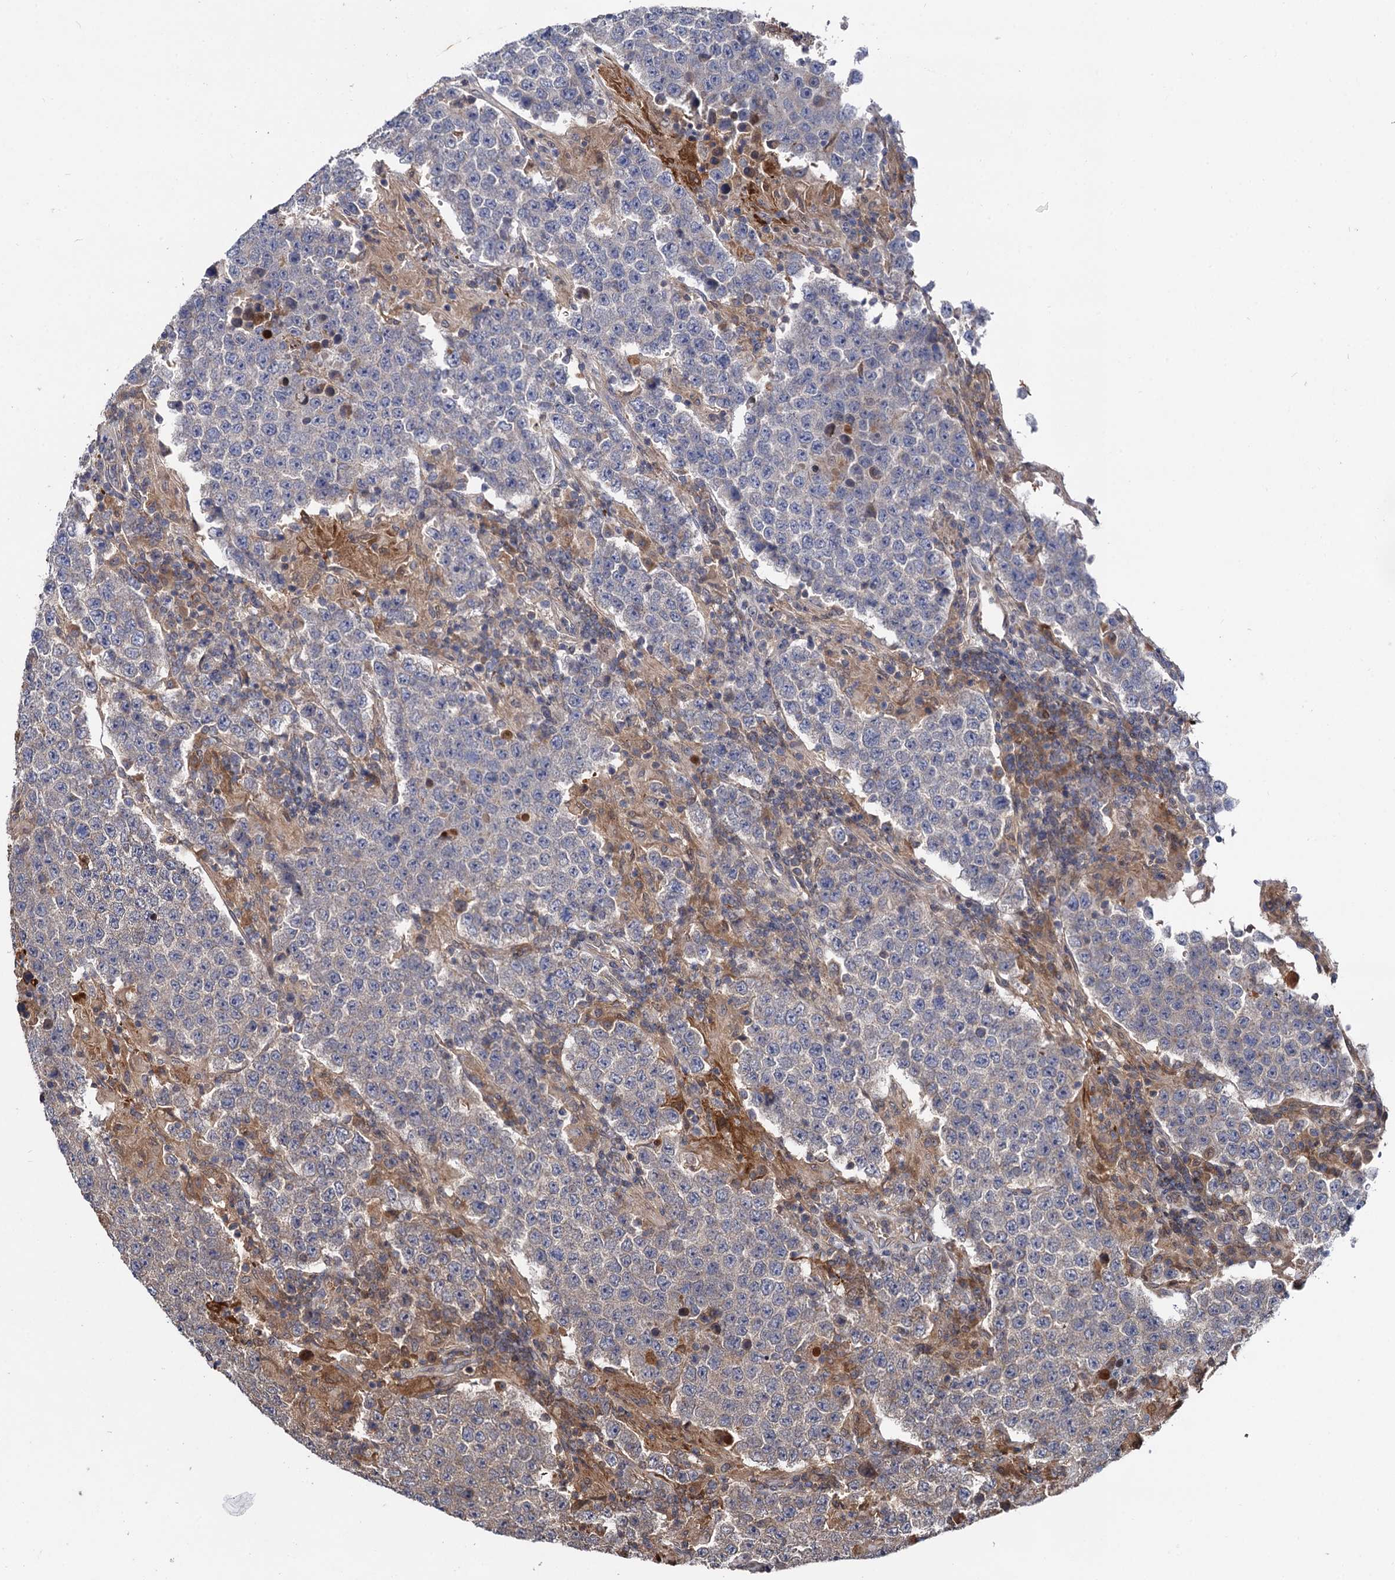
{"staining": {"intensity": "weak", "quantity": "<25%", "location": "cytoplasmic/membranous"}, "tissue": "testis cancer", "cell_type": "Tumor cells", "image_type": "cancer", "snomed": [{"axis": "morphology", "description": "Normal tissue, NOS"}, {"axis": "morphology", "description": "Urothelial carcinoma, High grade"}, {"axis": "morphology", "description": "Seminoma, NOS"}, {"axis": "morphology", "description": "Carcinoma, Embryonal, NOS"}, {"axis": "topography", "description": "Urinary bladder"}, {"axis": "topography", "description": "Testis"}], "caption": "Immunohistochemistry of human testis cancer shows no expression in tumor cells. The staining was performed using DAB to visualize the protein expression in brown, while the nuclei were stained in blue with hematoxylin (Magnification: 20x).", "gene": "SELENOP", "patient": {"sex": "male", "age": 41}}